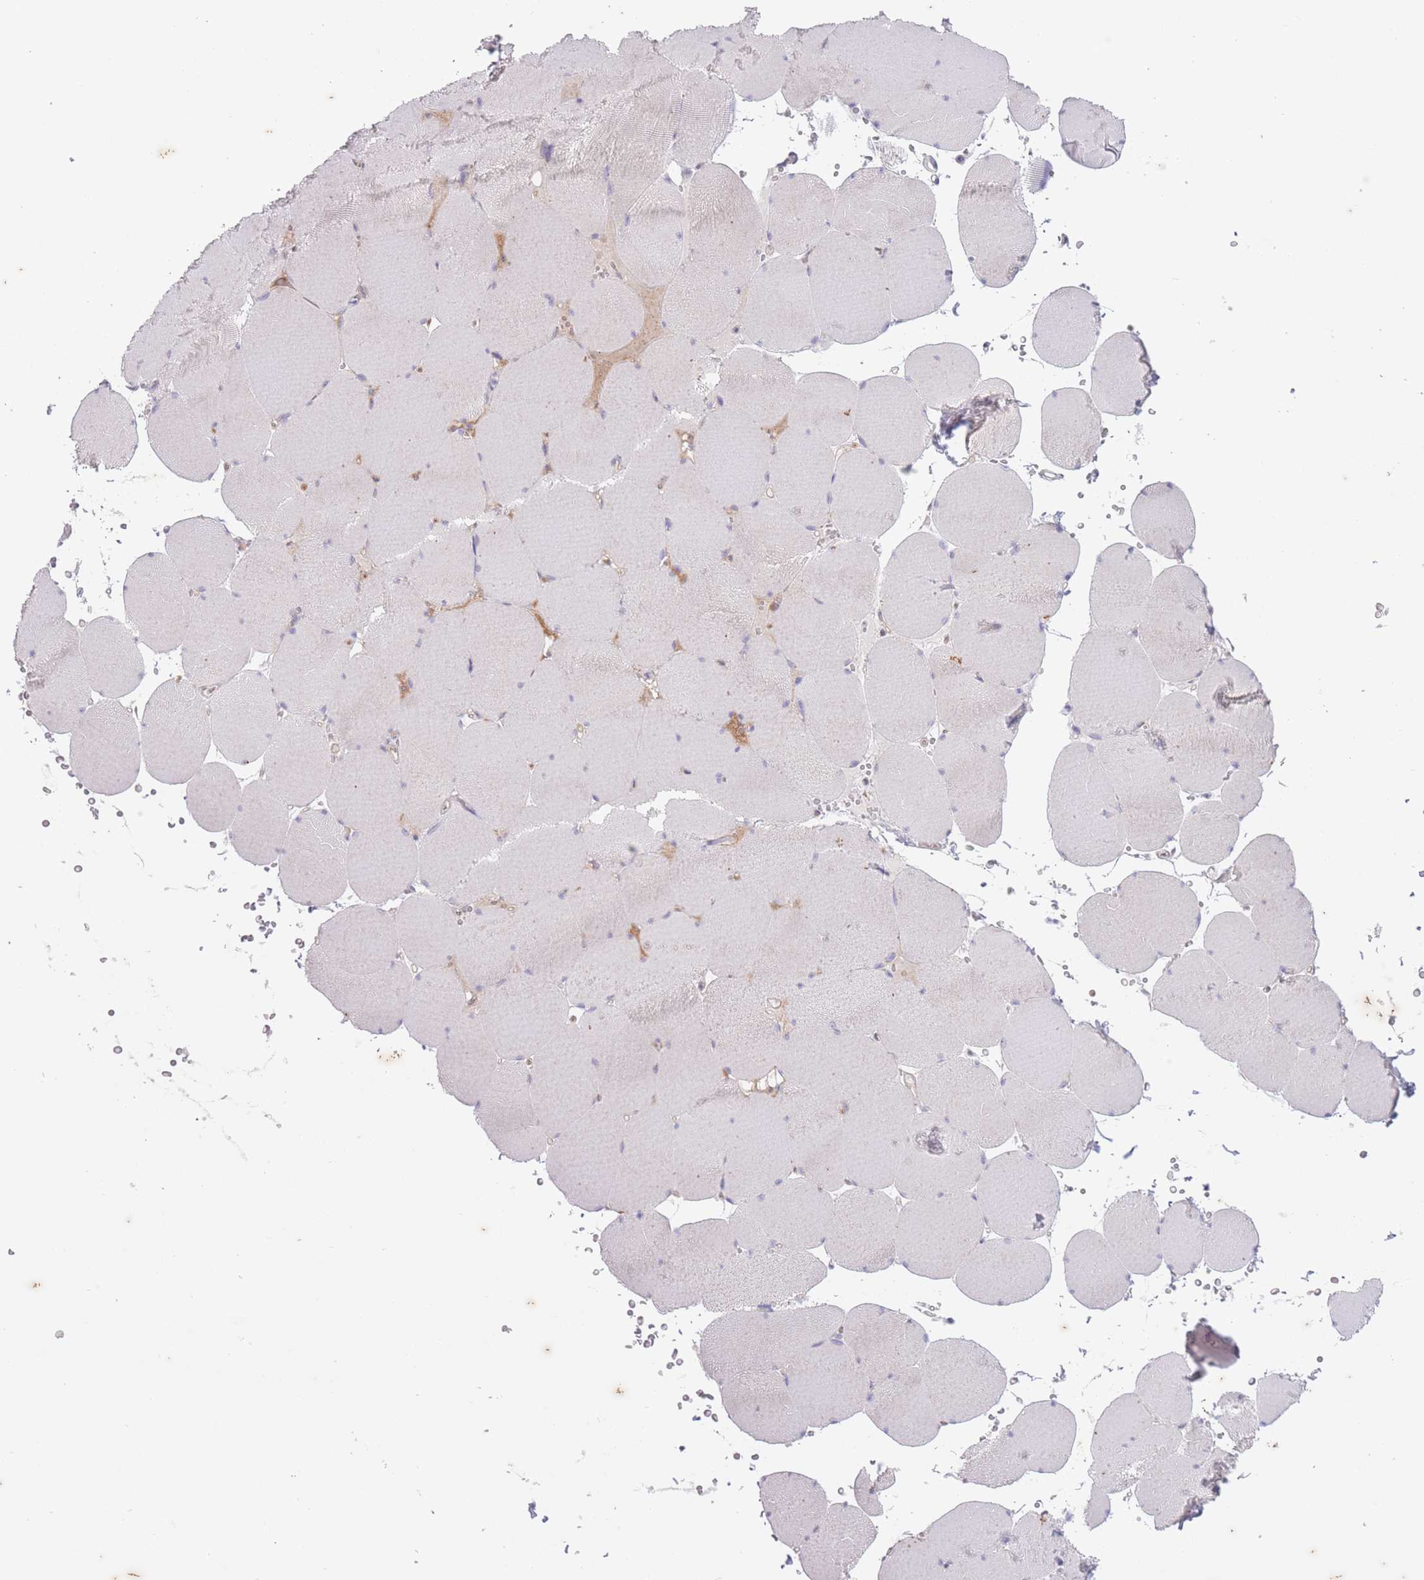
{"staining": {"intensity": "negative", "quantity": "none", "location": "none"}, "tissue": "skeletal muscle", "cell_type": "Myocytes", "image_type": "normal", "snomed": [{"axis": "morphology", "description": "Normal tissue, NOS"}, {"axis": "topography", "description": "Skeletal muscle"}, {"axis": "topography", "description": "Head-Neck"}], "caption": "Immunohistochemical staining of unremarkable skeletal muscle reveals no significant staining in myocytes.", "gene": "ARPIN", "patient": {"sex": "male", "age": 66}}